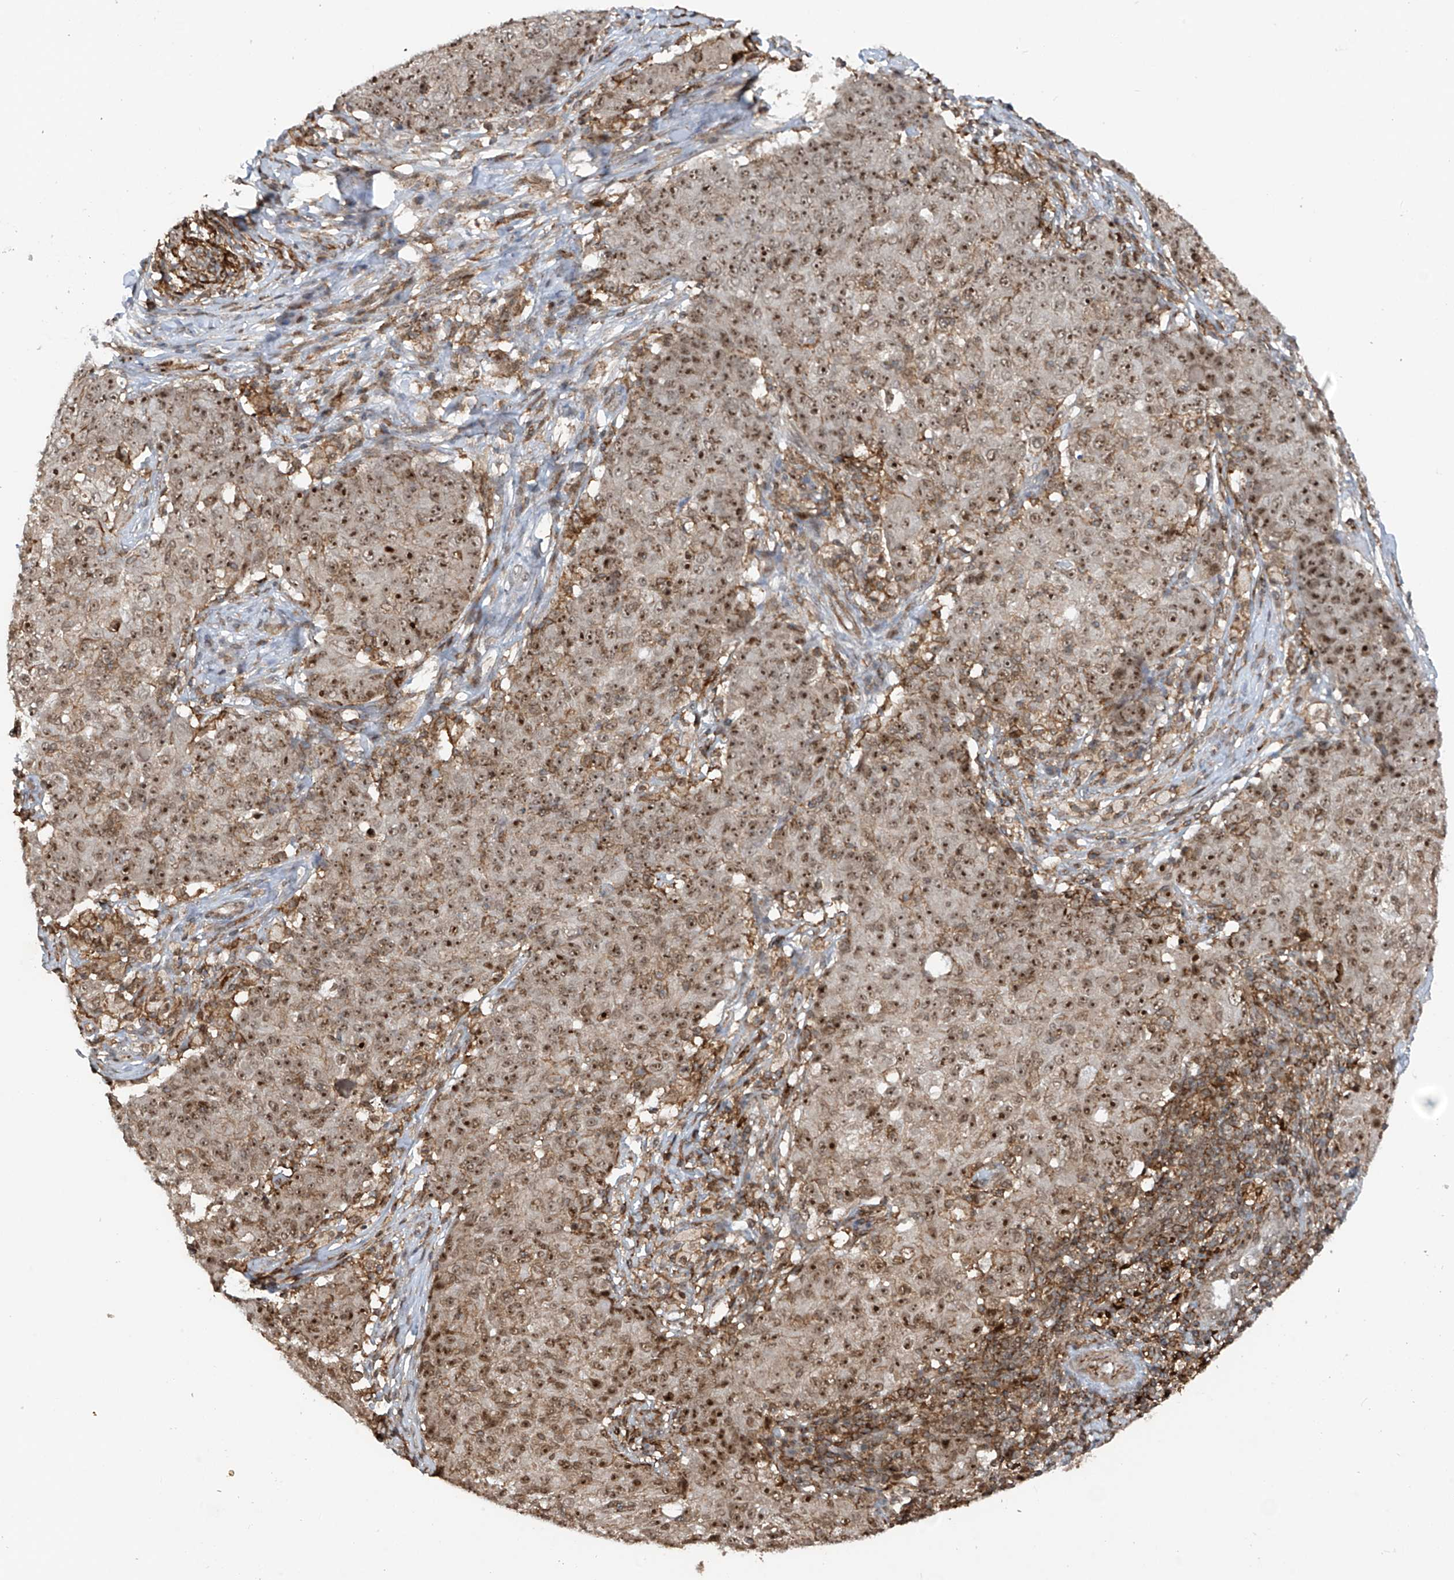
{"staining": {"intensity": "moderate", "quantity": ">75%", "location": "nuclear"}, "tissue": "ovarian cancer", "cell_type": "Tumor cells", "image_type": "cancer", "snomed": [{"axis": "morphology", "description": "Carcinoma, endometroid"}, {"axis": "topography", "description": "Ovary"}], "caption": "Tumor cells reveal moderate nuclear expression in about >75% of cells in ovarian cancer (endometroid carcinoma).", "gene": "REPIN1", "patient": {"sex": "female", "age": 42}}